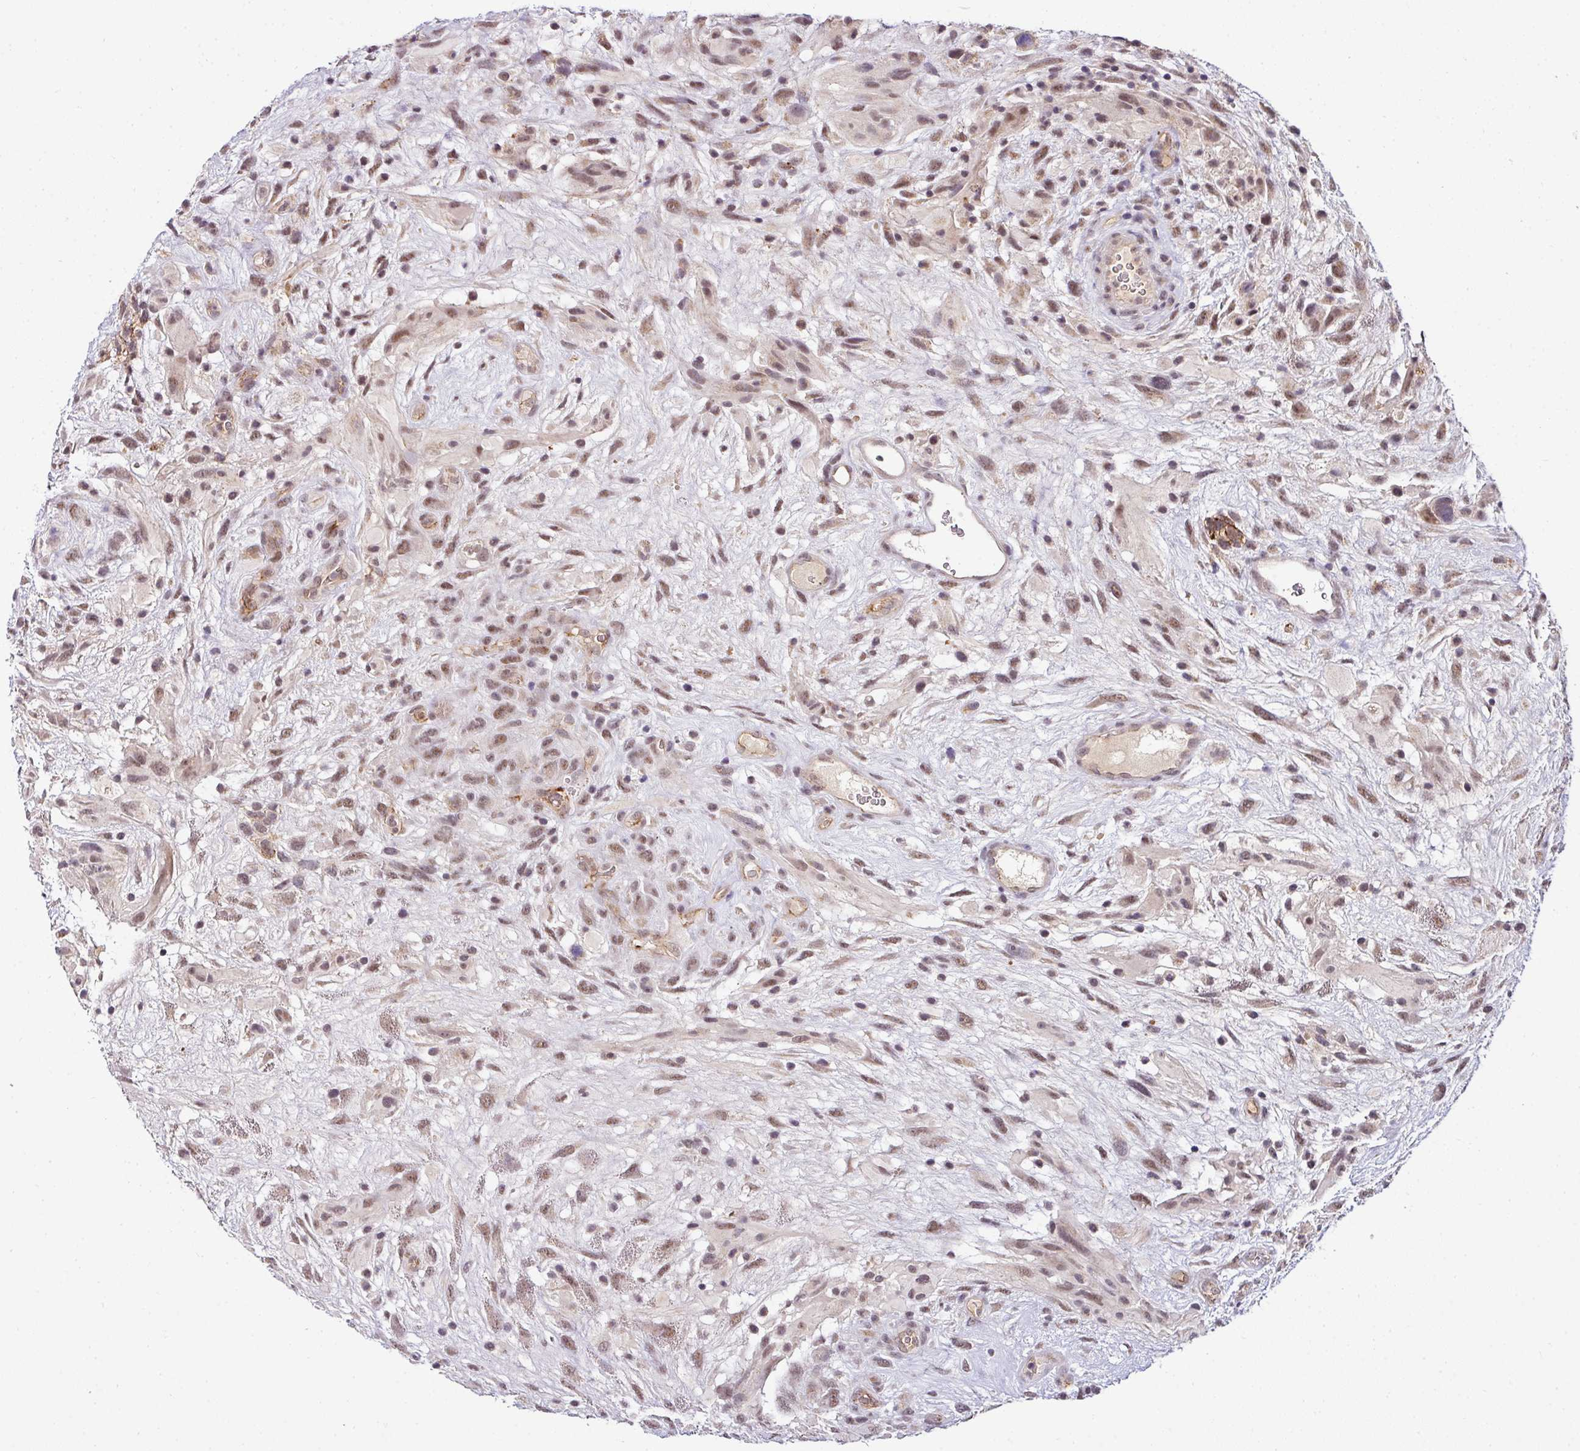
{"staining": {"intensity": "moderate", "quantity": ">75%", "location": "nuclear"}, "tissue": "glioma", "cell_type": "Tumor cells", "image_type": "cancer", "snomed": [{"axis": "morphology", "description": "Glioma, malignant, High grade"}, {"axis": "topography", "description": "Brain"}], "caption": "Malignant high-grade glioma stained for a protein (brown) exhibits moderate nuclear positive positivity in approximately >75% of tumor cells.", "gene": "NAPSA", "patient": {"sex": "male", "age": 61}}